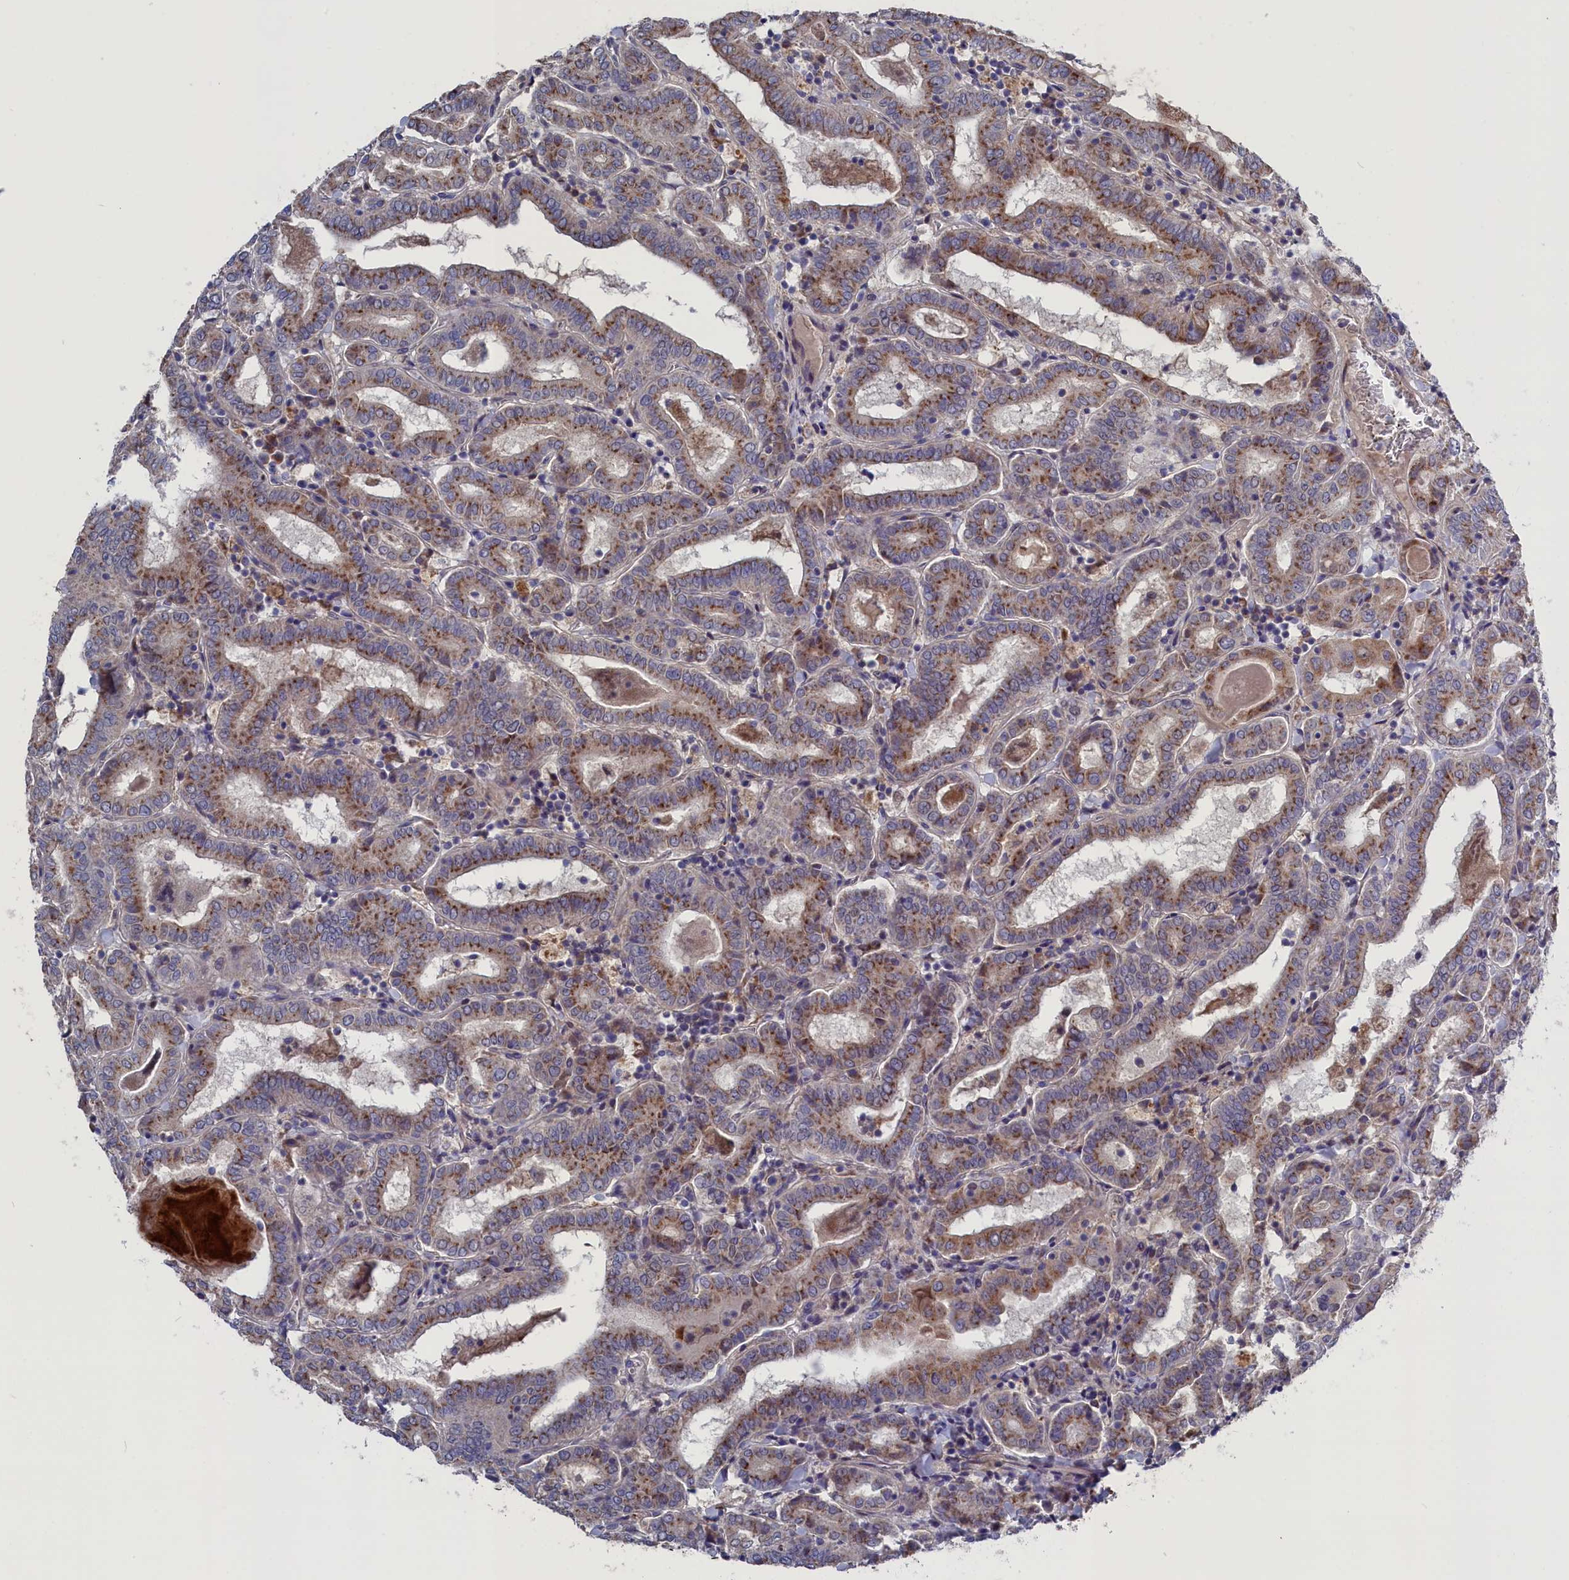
{"staining": {"intensity": "strong", "quantity": "25%-75%", "location": "cytoplasmic/membranous"}, "tissue": "thyroid cancer", "cell_type": "Tumor cells", "image_type": "cancer", "snomed": [{"axis": "morphology", "description": "Papillary adenocarcinoma, NOS"}, {"axis": "topography", "description": "Thyroid gland"}], "caption": "IHC of human thyroid cancer displays high levels of strong cytoplasmic/membranous staining in approximately 25%-75% of tumor cells.", "gene": "GPR108", "patient": {"sex": "female", "age": 72}}